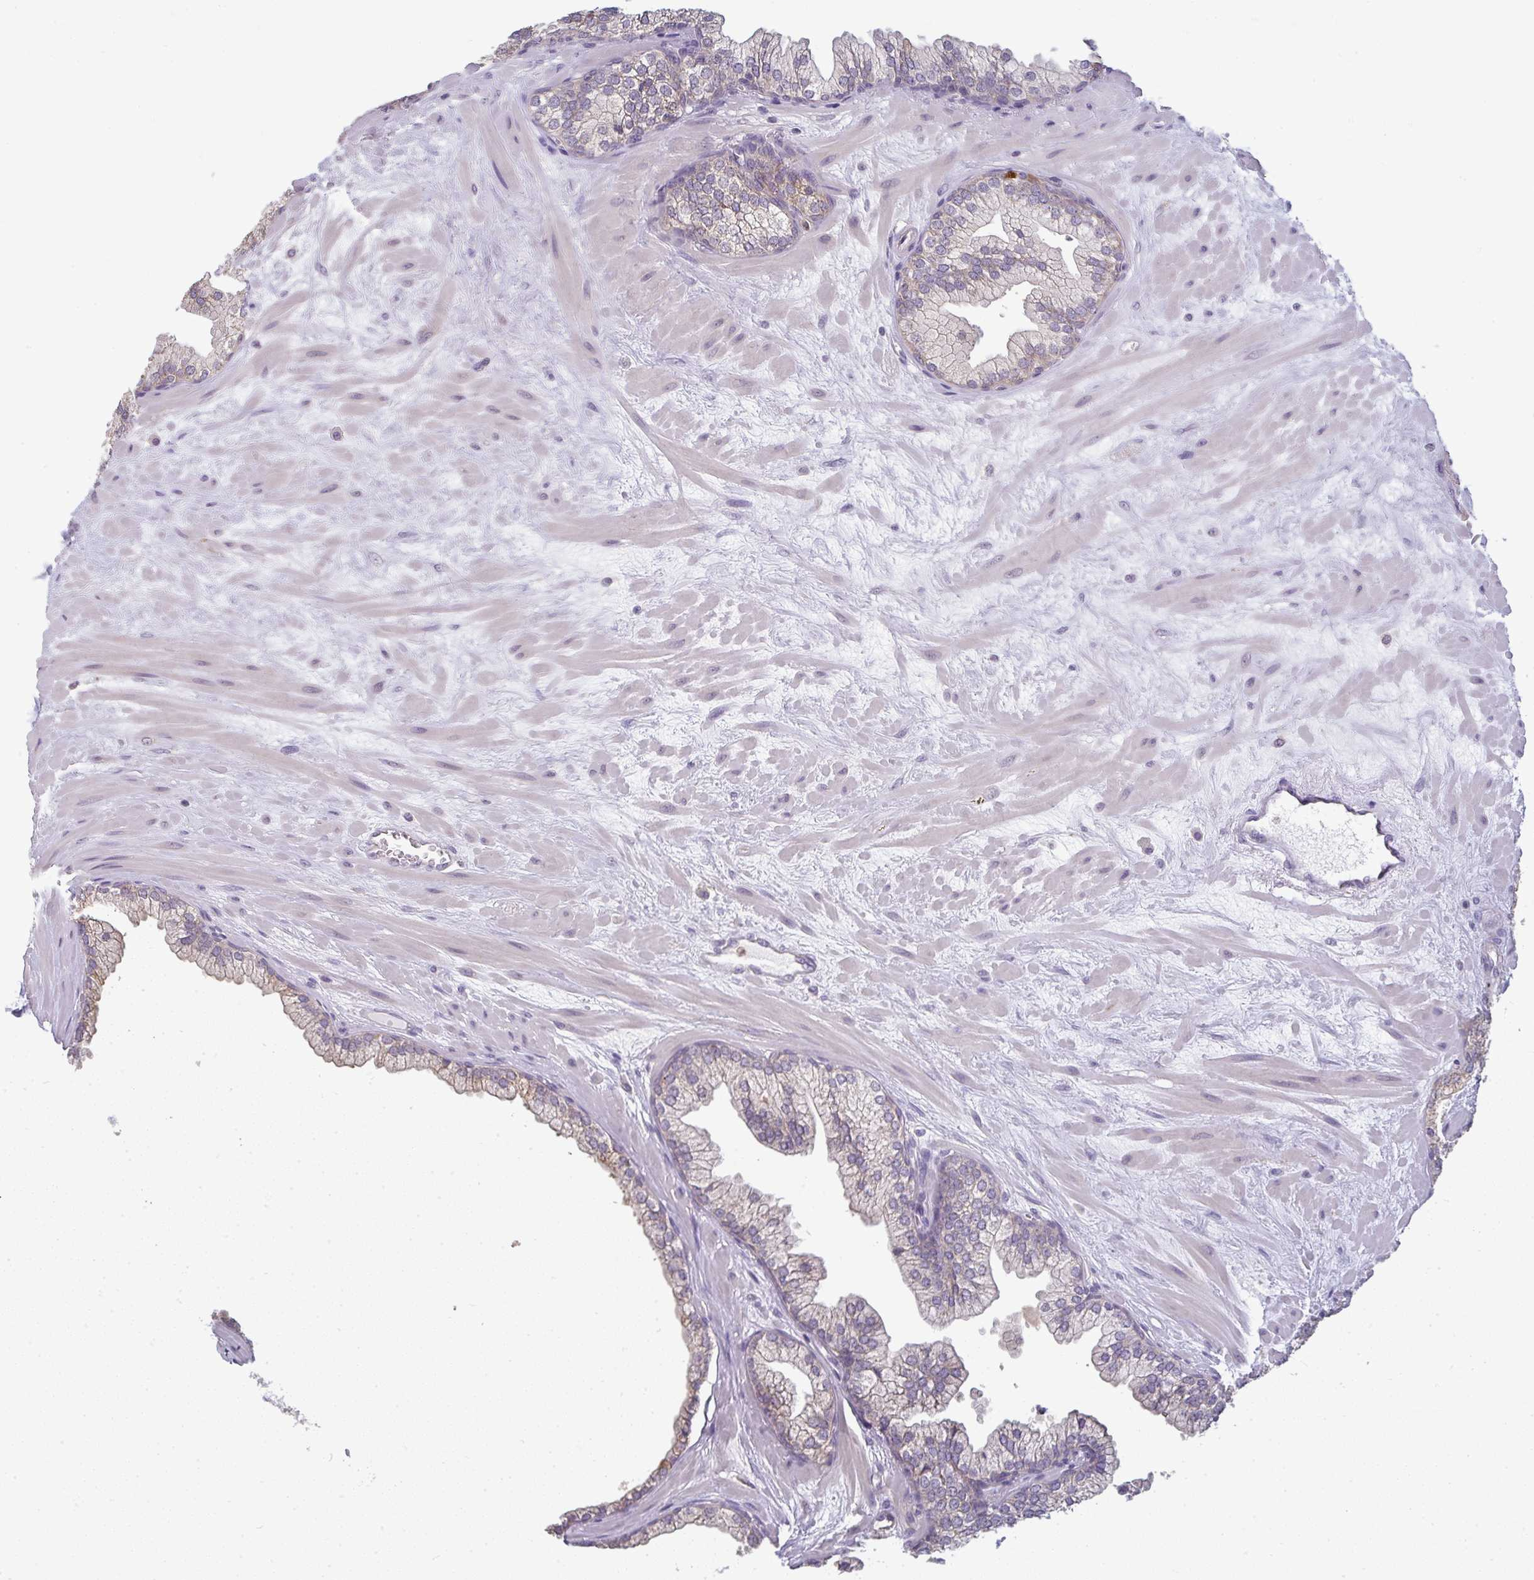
{"staining": {"intensity": "weak", "quantity": "25%-75%", "location": "cytoplasmic/membranous"}, "tissue": "prostate", "cell_type": "Glandular cells", "image_type": "normal", "snomed": [{"axis": "morphology", "description": "Normal tissue, NOS"}, {"axis": "topography", "description": "Prostate"}, {"axis": "topography", "description": "Peripheral nerve tissue"}], "caption": "Immunohistochemistry (DAB (3,3'-diaminobenzidine)) staining of benign human prostate exhibits weak cytoplasmic/membranous protein staining in approximately 25%-75% of glandular cells.", "gene": "CXCR1", "patient": {"sex": "male", "age": 61}}